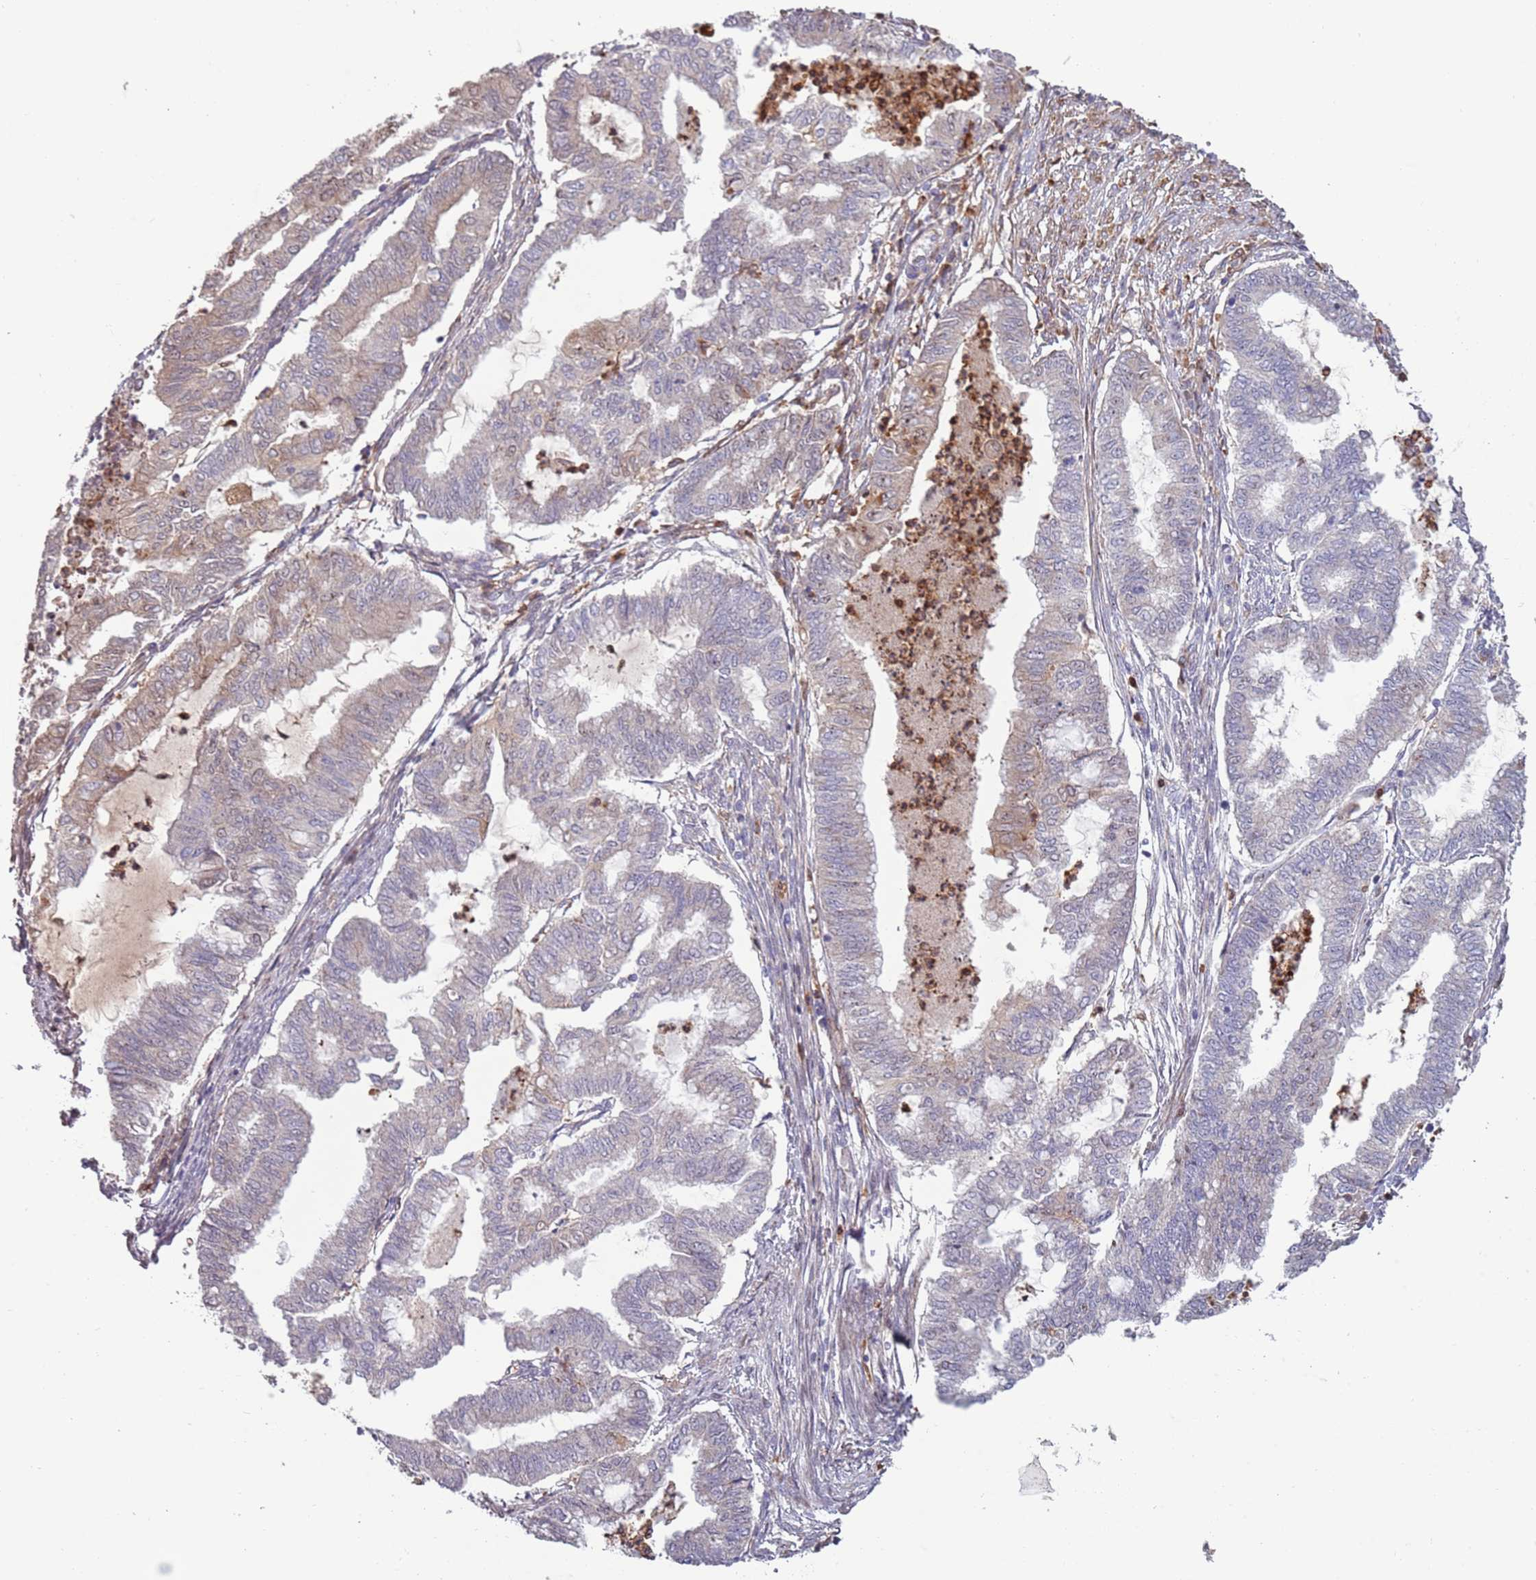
{"staining": {"intensity": "moderate", "quantity": "<25%", "location": "nuclear"}, "tissue": "endometrial cancer", "cell_type": "Tumor cells", "image_type": "cancer", "snomed": [{"axis": "morphology", "description": "Adenocarcinoma, NOS"}, {"axis": "topography", "description": "Endometrium"}], "caption": "Immunohistochemical staining of endometrial cancer (adenocarcinoma) displays low levels of moderate nuclear positivity in about <25% of tumor cells.", "gene": "NADK", "patient": {"sex": "female", "age": 79}}